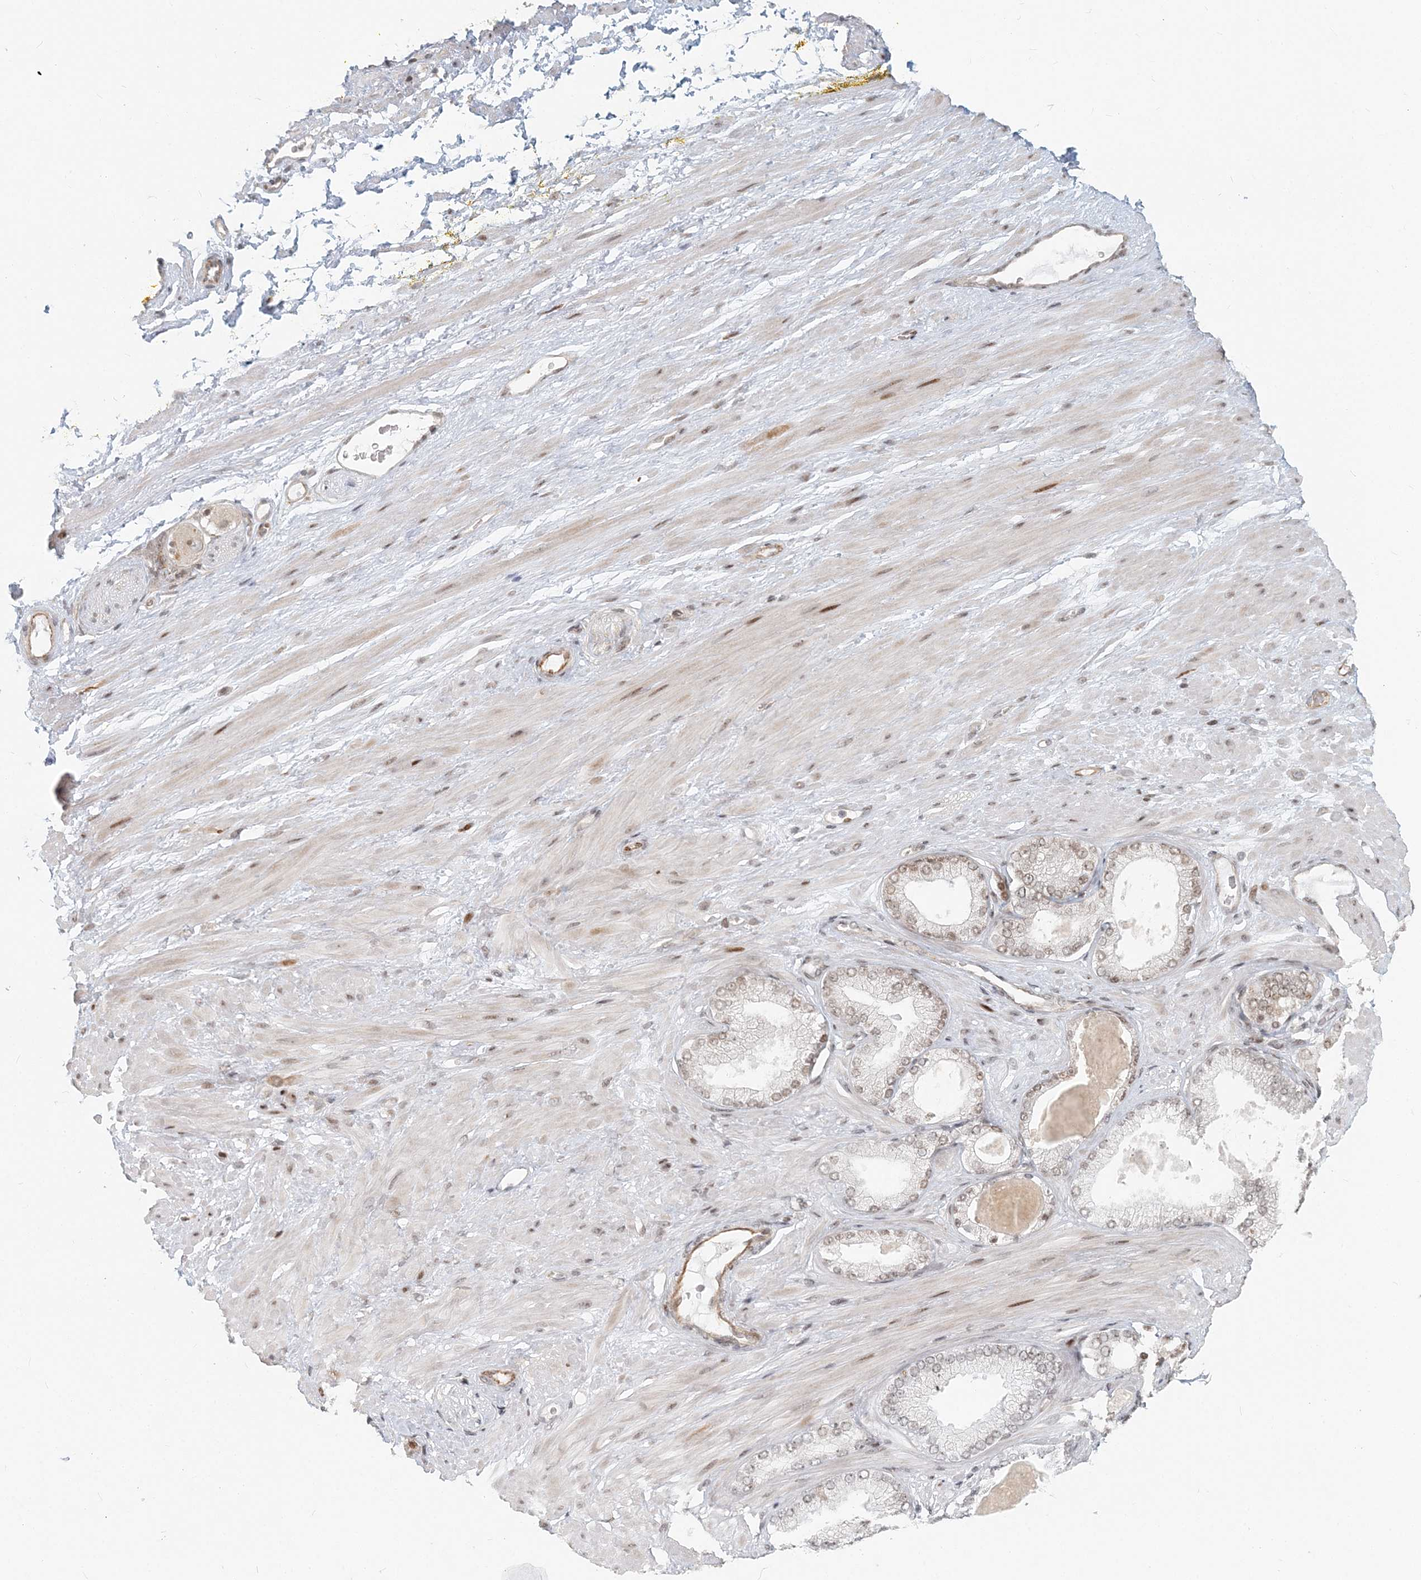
{"staining": {"intensity": "negative", "quantity": "none", "location": "none"}, "tissue": "adipose tissue", "cell_type": "Adipocytes", "image_type": "normal", "snomed": [{"axis": "morphology", "description": "Normal tissue, NOS"}, {"axis": "morphology", "description": "Adenocarcinoma, Low grade"}, {"axis": "topography", "description": "Prostate"}, {"axis": "topography", "description": "Peripheral nerve tissue"}], "caption": "This is a image of IHC staining of normal adipose tissue, which shows no expression in adipocytes.", "gene": "BAZ1B", "patient": {"sex": "male", "age": 63}}